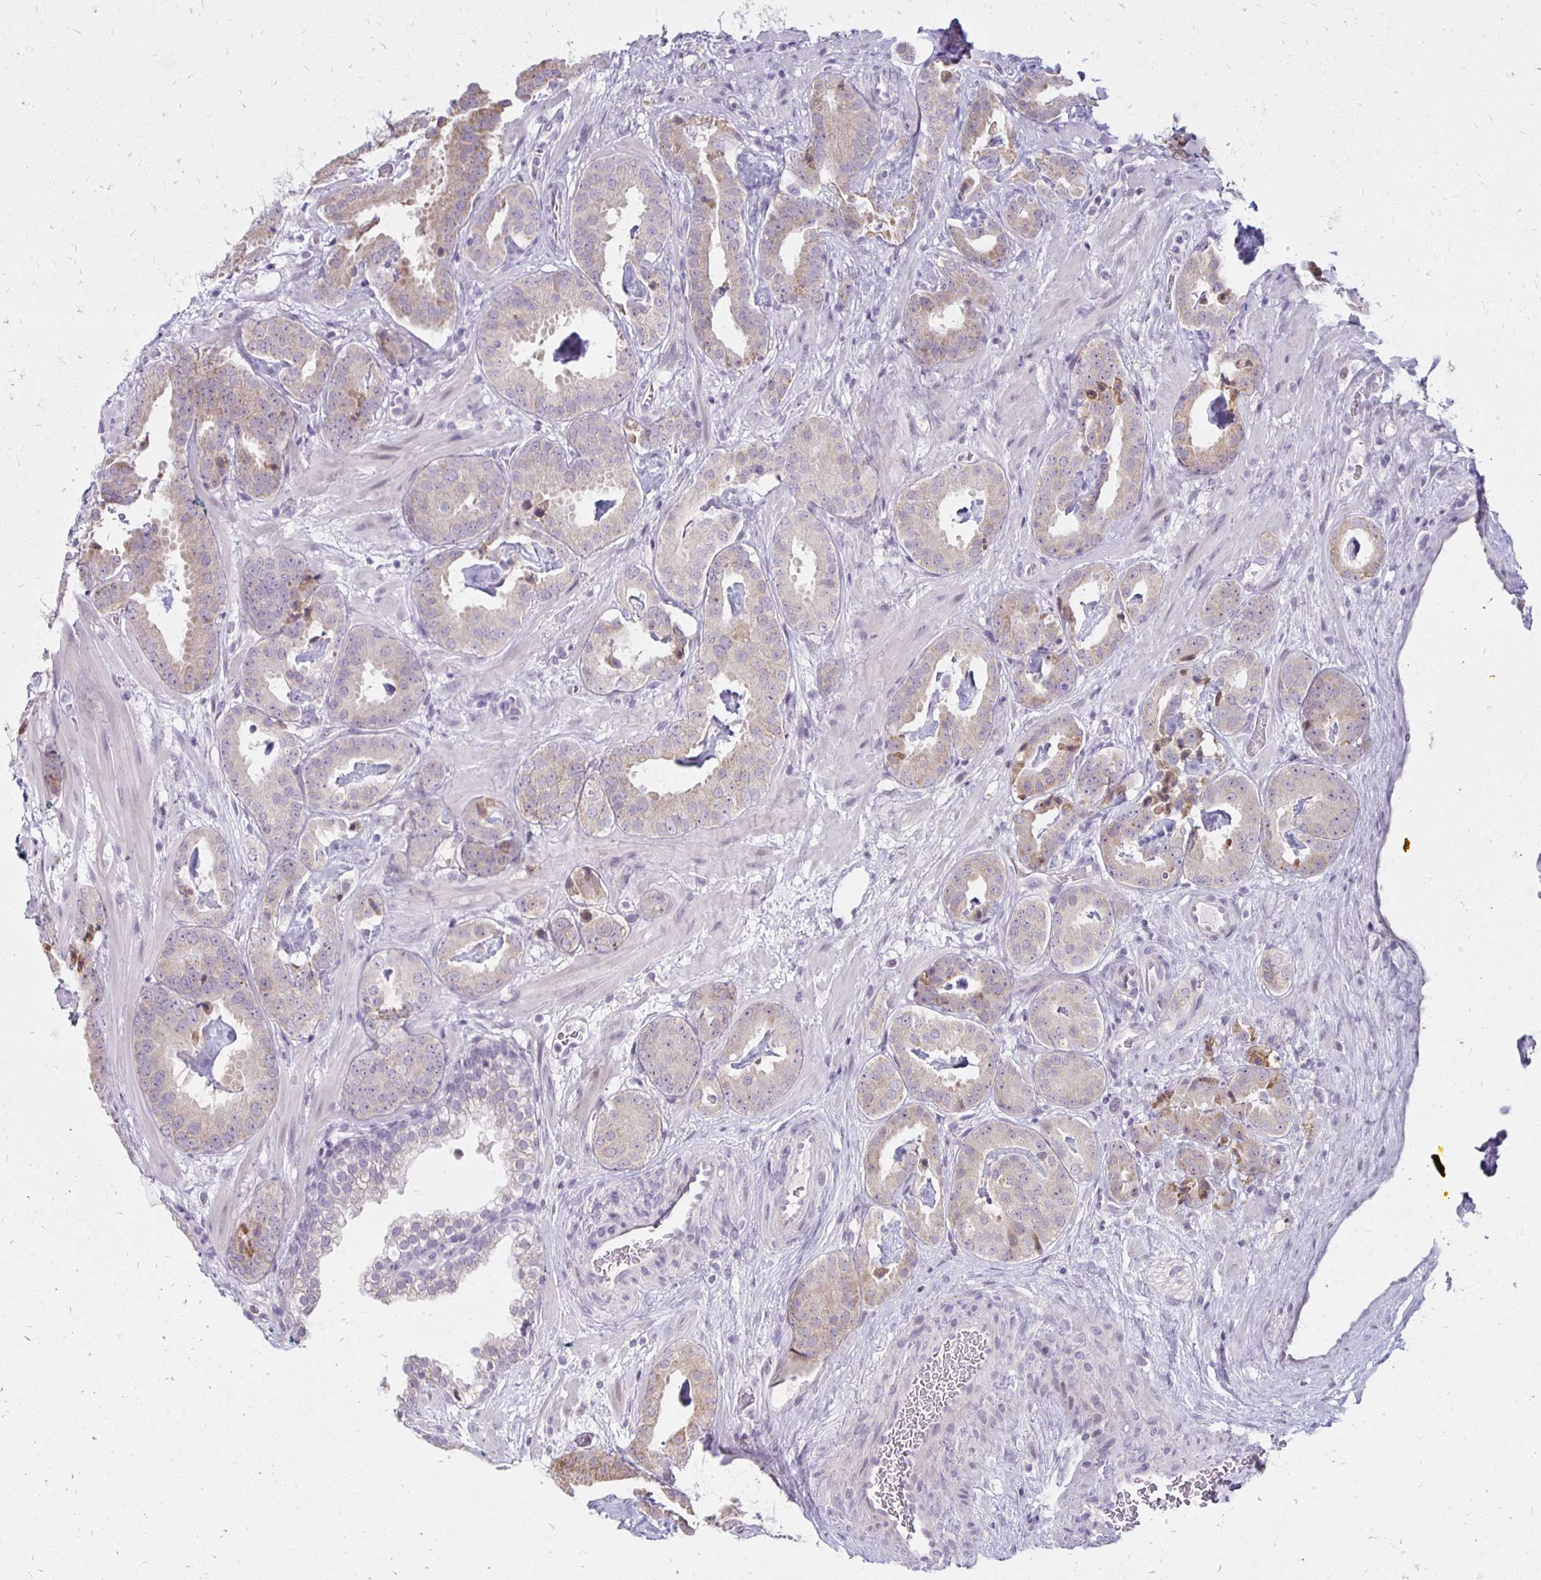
{"staining": {"intensity": "weak", "quantity": "<25%", "location": "cytoplasmic/membranous"}, "tissue": "prostate cancer", "cell_type": "Tumor cells", "image_type": "cancer", "snomed": [{"axis": "morphology", "description": "Adenocarcinoma, Low grade"}, {"axis": "topography", "description": "Prostate"}], "caption": "Immunohistochemical staining of human prostate cancer (low-grade adenocarcinoma) exhibits no significant staining in tumor cells. (IHC, brightfield microscopy, high magnification).", "gene": "DAGLA", "patient": {"sex": "male", "age": 62}}